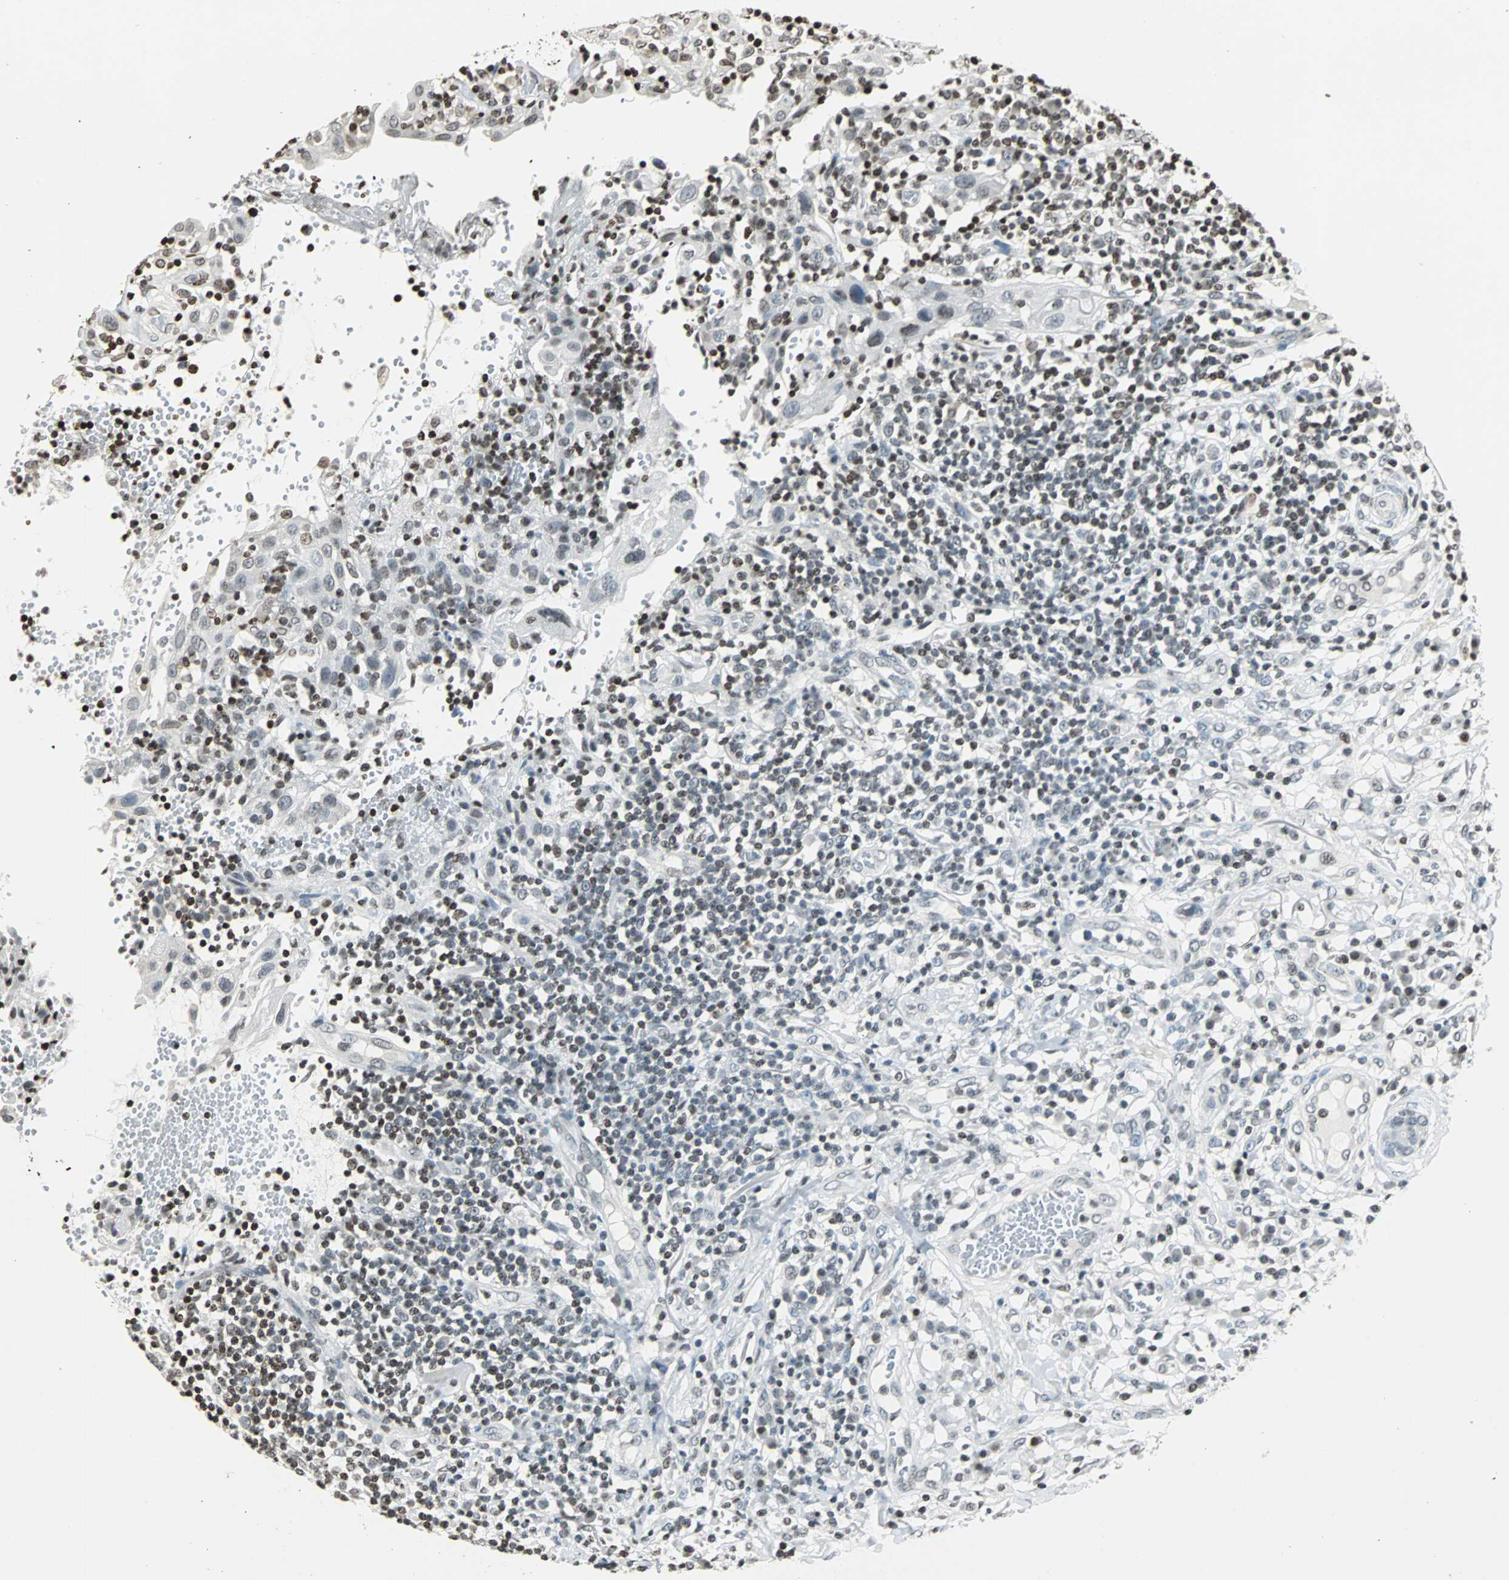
{"staining": {"intensity": "weak", "quantity": "<25%", "location": "nuclear"}, "tissue": "thyroid cancer", "cell_type": "Tumor cells", "image_type": "cancer", "snomed": [{"axis": "morphology", "description": "Carcinoma, NOS"}, {"axis": "topography", "description": "Thyroid gland"}], "caption": "An immunohistochemistry histopathology image of thyroid carcinoma is shown. There is no staining in tumor cells of thyroid carcinoma.", "gene": "PAXIP1", "patient": {"sex": "female", "age": 77}}